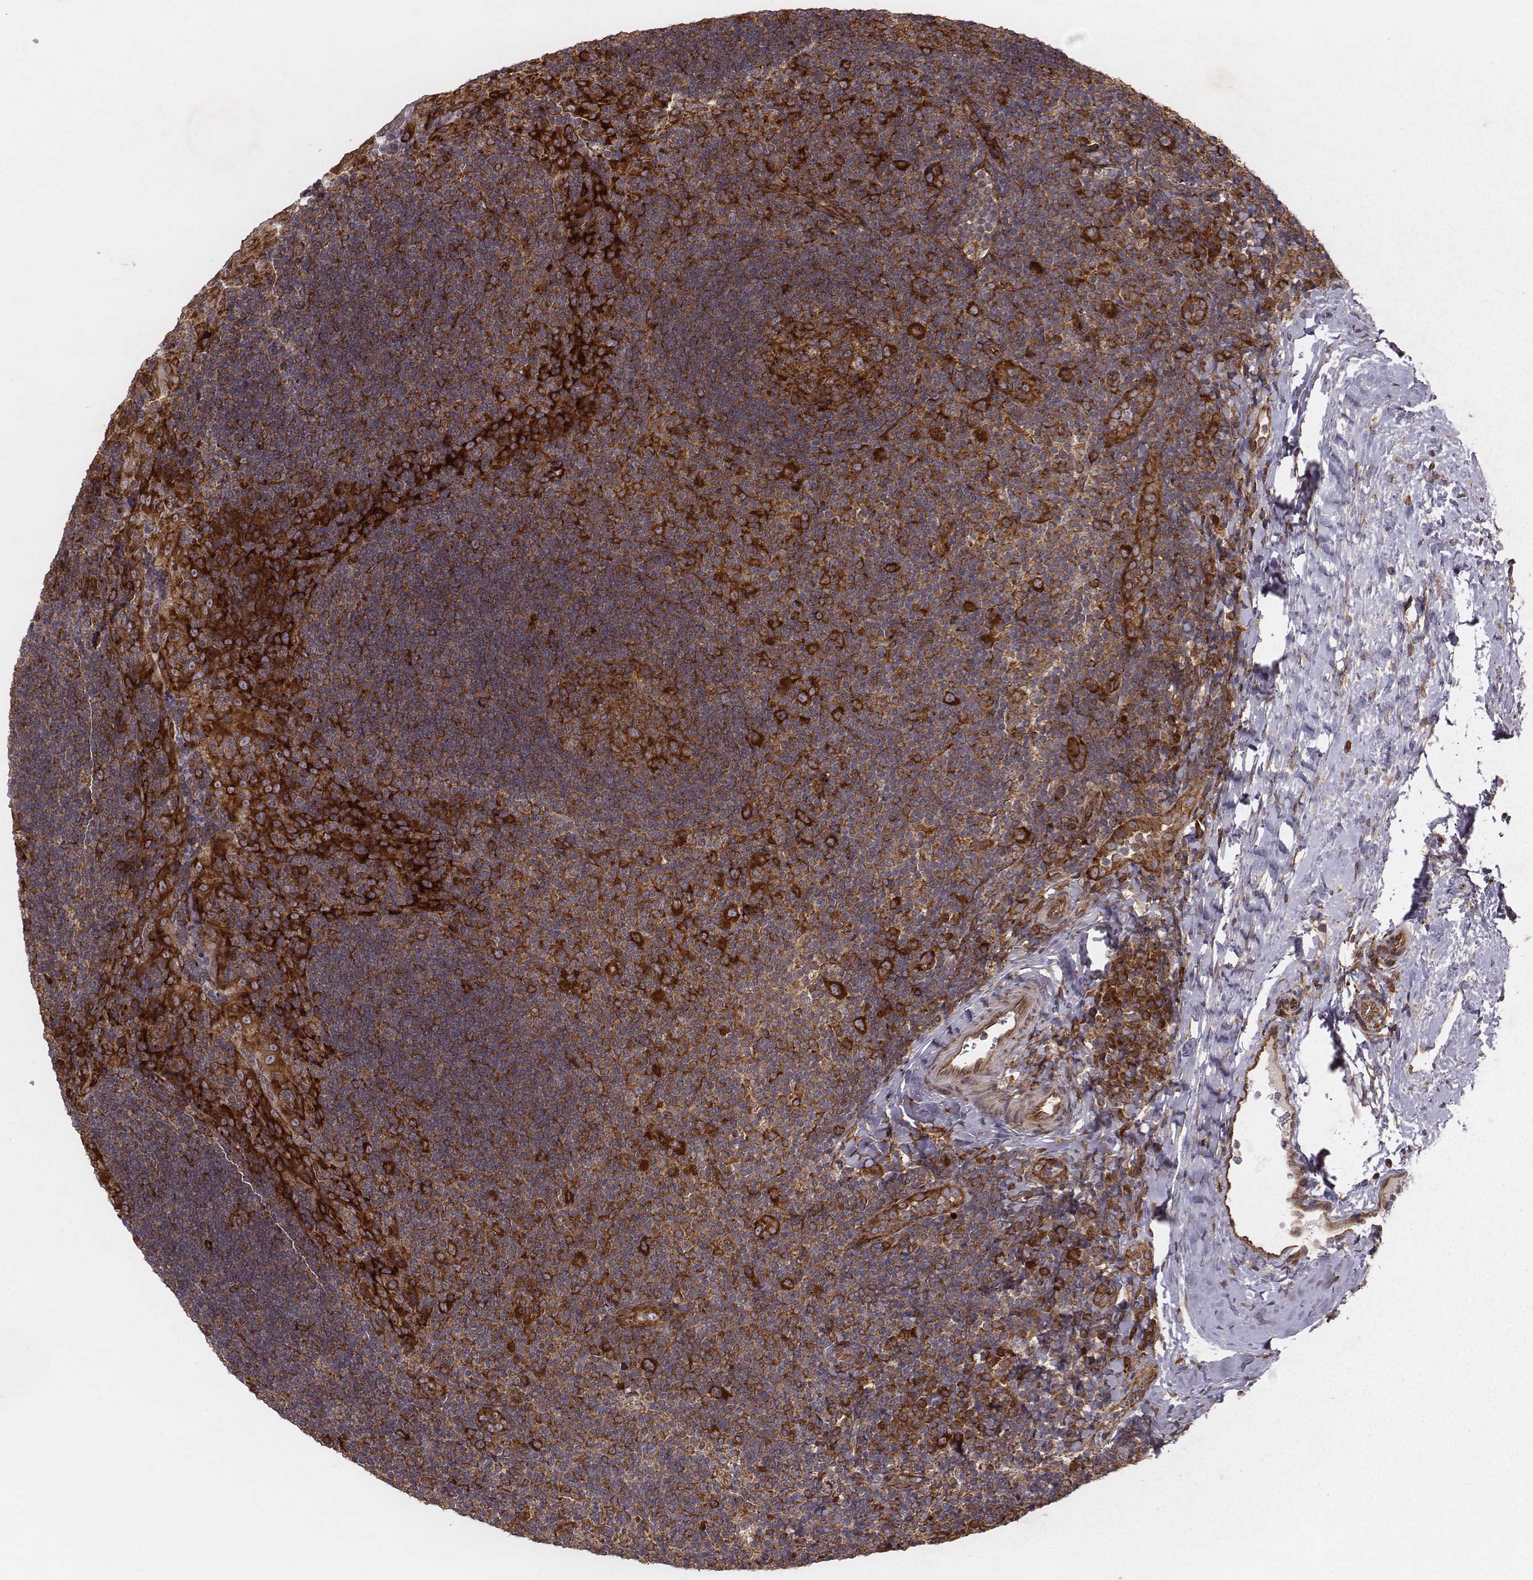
{"staining": {"intensity": "strong", "quantity": ">75%", "location": "cytoplasmic/membranous"}, "tissue": "tonsil", "cell_type": "Germinal center cells", "image_type": "normal", "snomed": [{"axis": "morphology", "description": "Normal tissue, NOS"}, {"axis": "topography", "description": "Tonsil"}], "caption": "Immunohistochemistry micrograph of benign human tonsil stained for a protein (brown), which shows high levels of strong cytoplasmic/membranous positivity in approximately >75% of germinal center cells.", "gene": "TXLNA", "patient": {"sex": "male", "age": 17}}